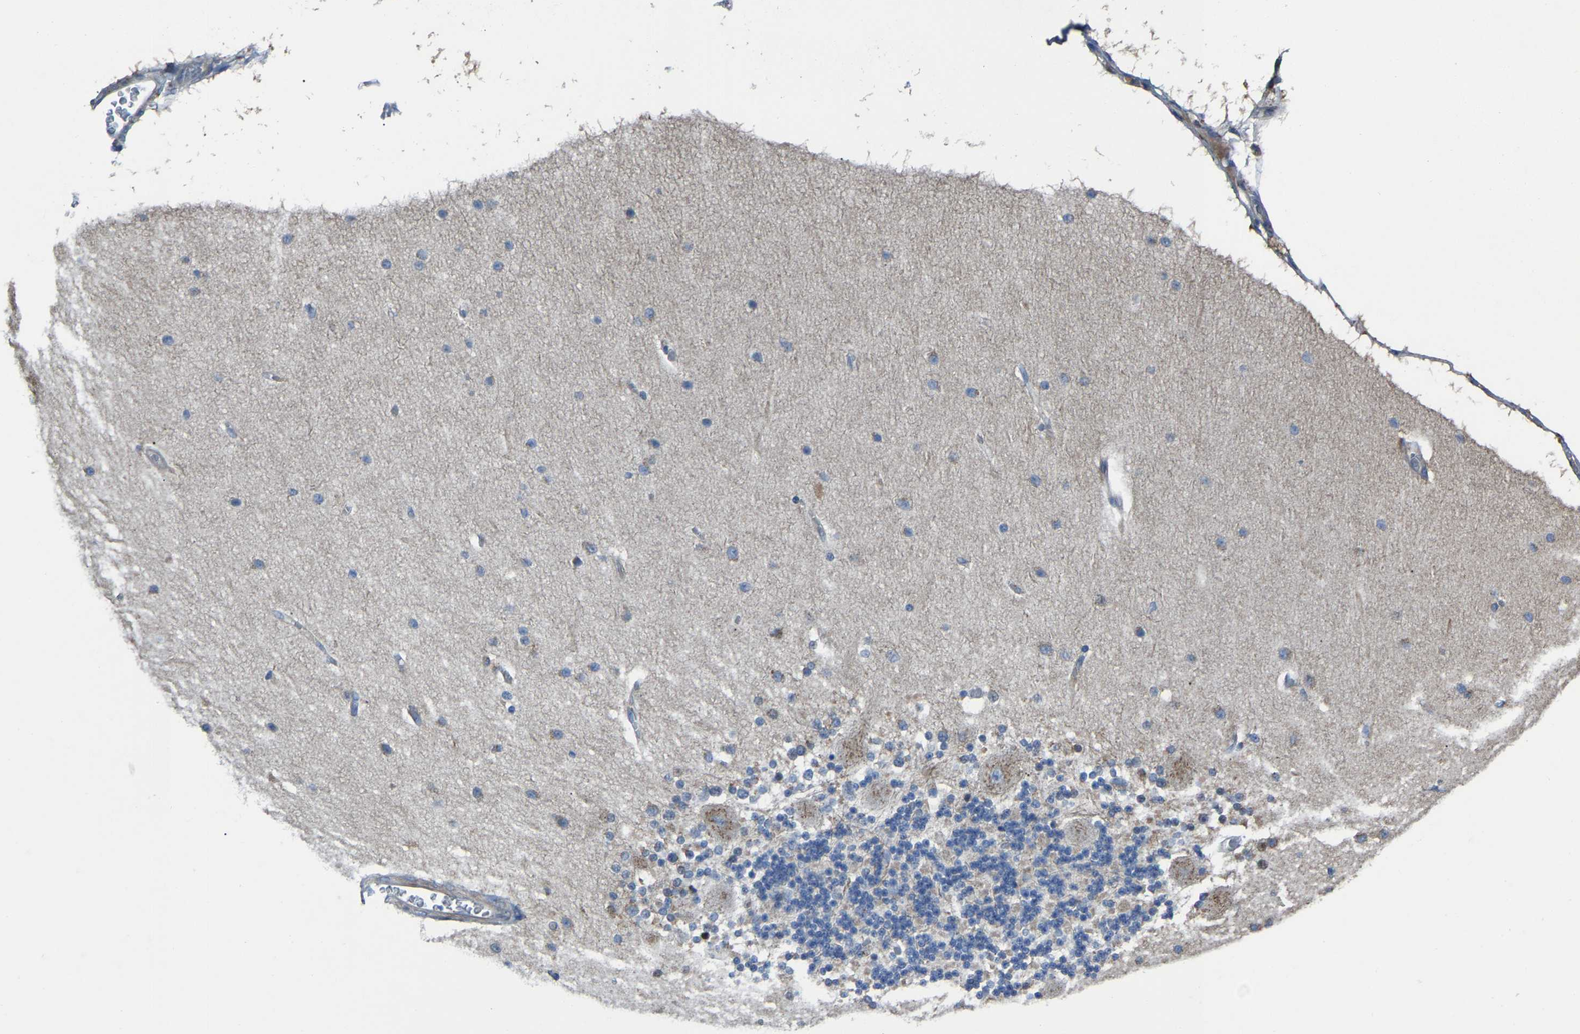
{"staining": {"intensity": "weak", "quantity": "<25%", "location": "cytoplasmic/membranous"}, "tissue": "cerebellum", "cell_type": "Cells in granular layer", "image_type": "normal", "snomed": [{"axis": "morphology", "description": "Normal tissue, NOS"}, {"axis": "topography", "description": "Cerebellum"}], "caption": "Immunohistochemistry histopathology image of normal human cerebellum stained for a protein (brown), which exhibits no staining in cells in granular layer.", "gene": "CANT1", "patient": {"sex": "female", "age": 54}}